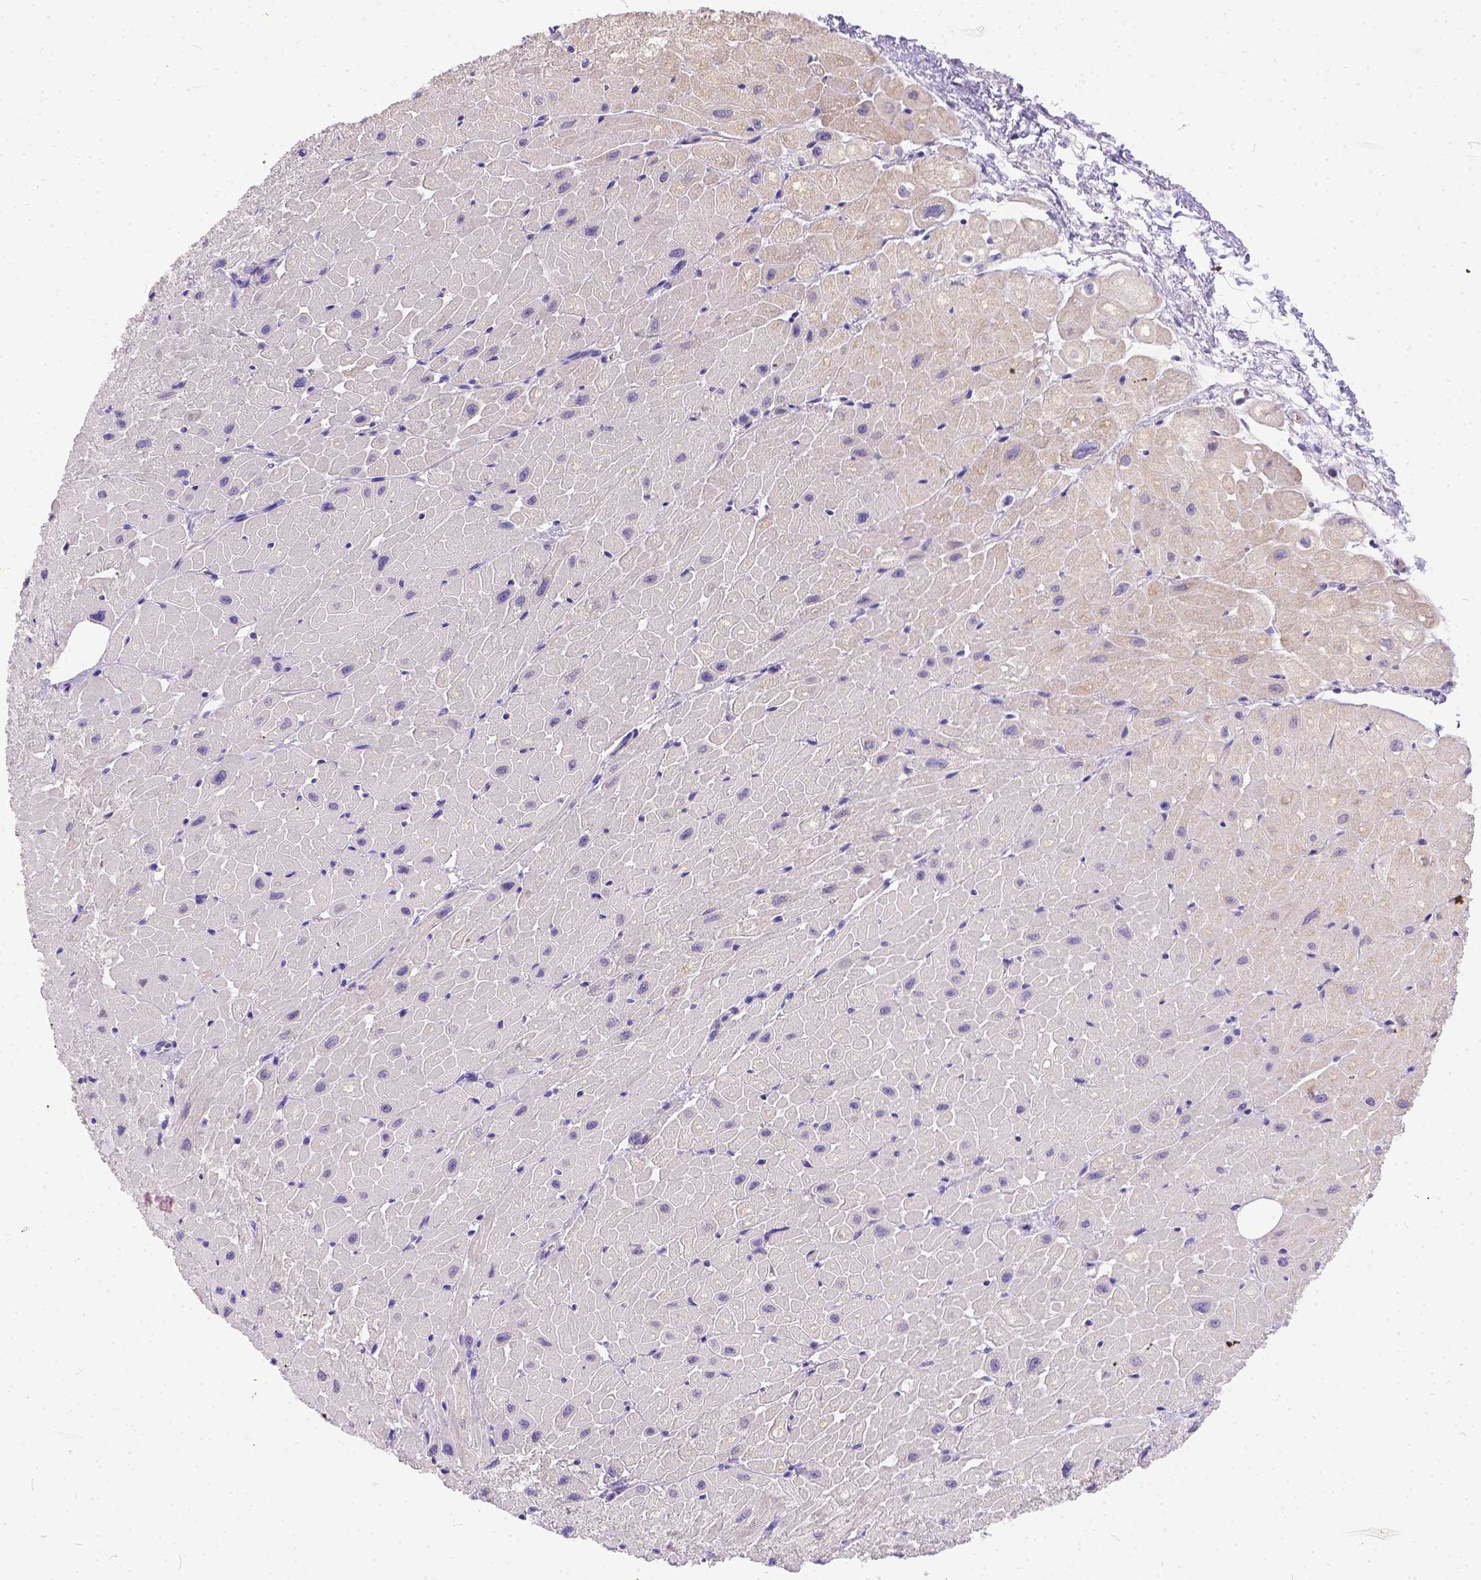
{"staining": {"intensity": "negative", "quantity": "none", "location": "none"}, "tissue": "heart muscle", "cell_type": "Cardiomyocytes", "image_type": "normal", "snomed": [{"axis": "morphology", "description": "Normal tissue, NOS"}, {"axis": "topography", "description": "Heart"}], "caption": "Histopathology image shows no protein expression in cardiomyocytes of unremarkable heart muscle. The staining was performed using DAB (3,3'-diaminobenzidine) to visualize the protein expression in brown, while the nuclei were stained in blue with hematoxylin (Magnification: 20x).", "gene": "DLEC1", "patient": {"sex": "male", "age": 62}}